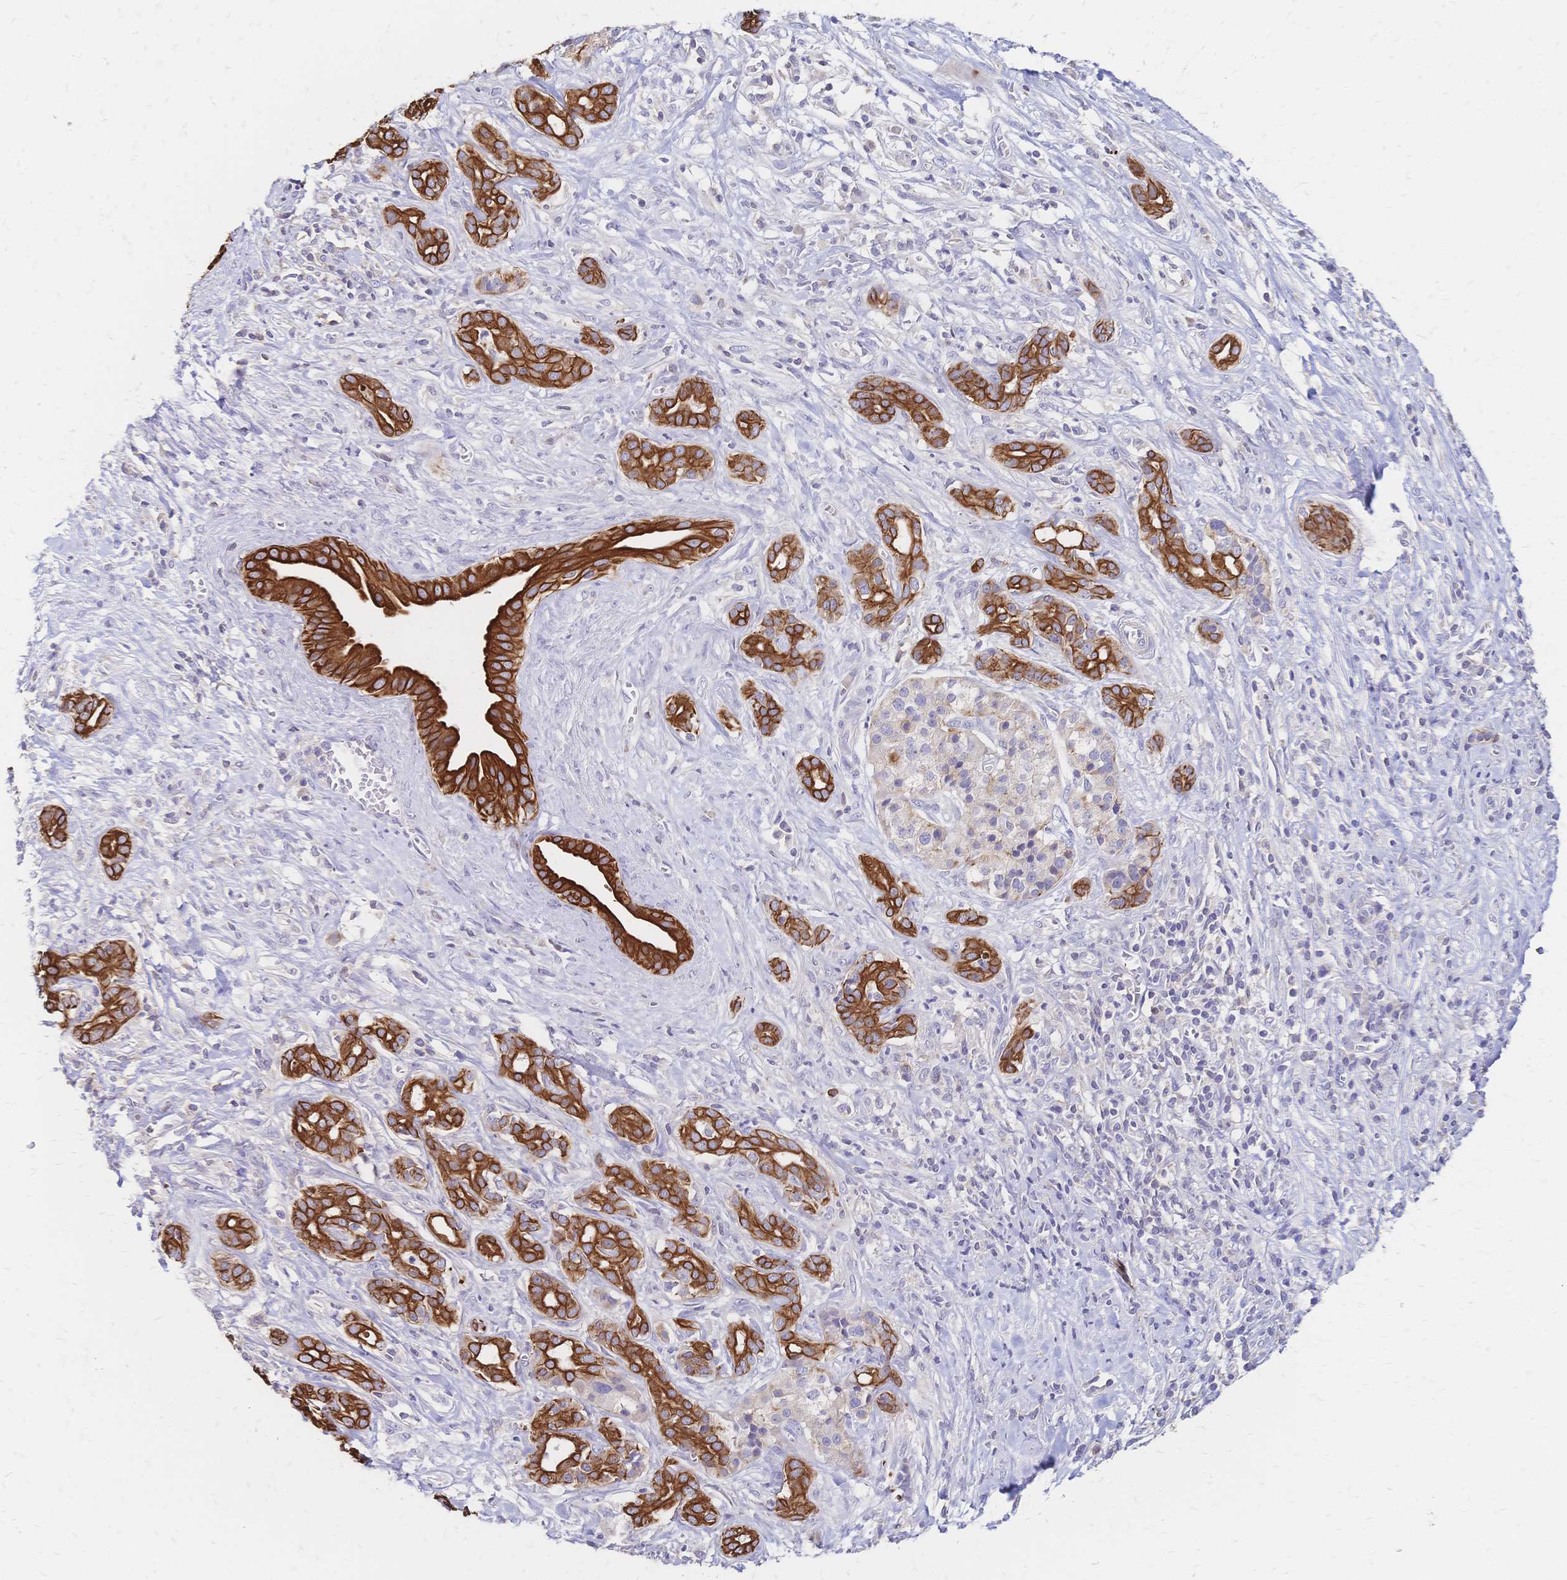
{"staining": {"intensity": "strong", "quantity": ">75%", "location": "cytoplasmic/membranous"}, "tissue": "pancreatic cancer", "cell_type": "Tumor cells", "image_type": "cancer", "snomed": [{"axis": "morphology", "description": "Adenocarcinoma, NOS"}, {"axis": "topography", "description": "Pancreas"}], "caption": "Pancreatic cancer stained with DAB (3,3'-diaminobenzidine) IHC demonstrates high levels of strong cytoplasmic/membranous positivity in approximately >75% of tumor cells.", "gene": "DTNB", "patient": {"sex": "male", "age": 61}}